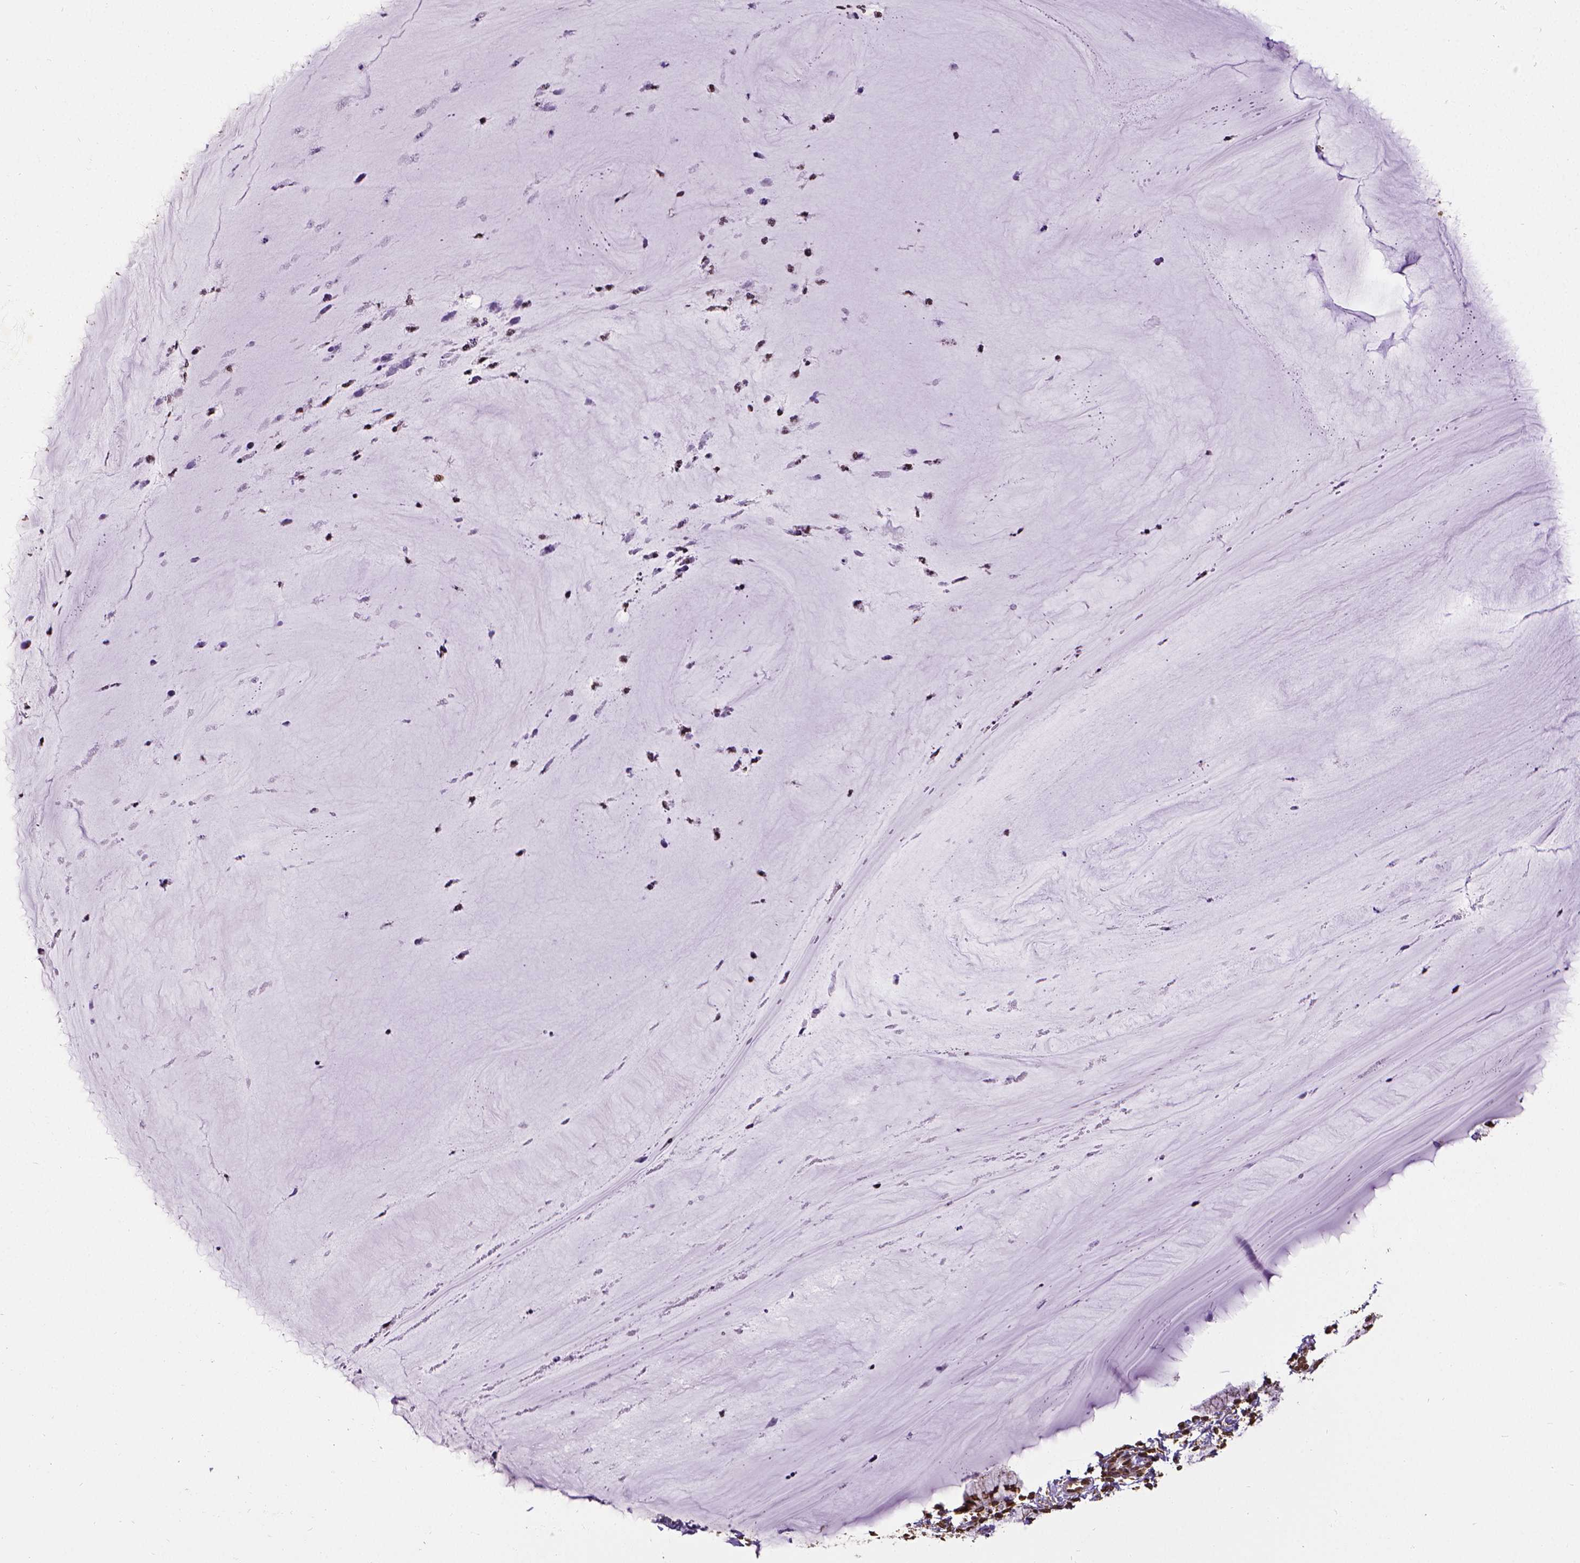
{"staining": {"intensity": "strong", "quantity": ">75%", "location": "cytoplasmic/membranous,nuclear"}, "tissue": "cervix", "cell_type": "Glandular cells", "image_type": "normal", "snomed": [{"axis": "morphology", "description": "Normal tissue, NOS"}, {"axis": "topography", "description": "Cervix"}], "caption": "A photomicrograph showing strong cytoplasmic/membranous,nuclear staining in about >75% of glandular cells in normal cervix, as visualized by brown immunohistochemical staining.", "gene": "MTDH", "patient": {"sex": "female", "age": 37}}